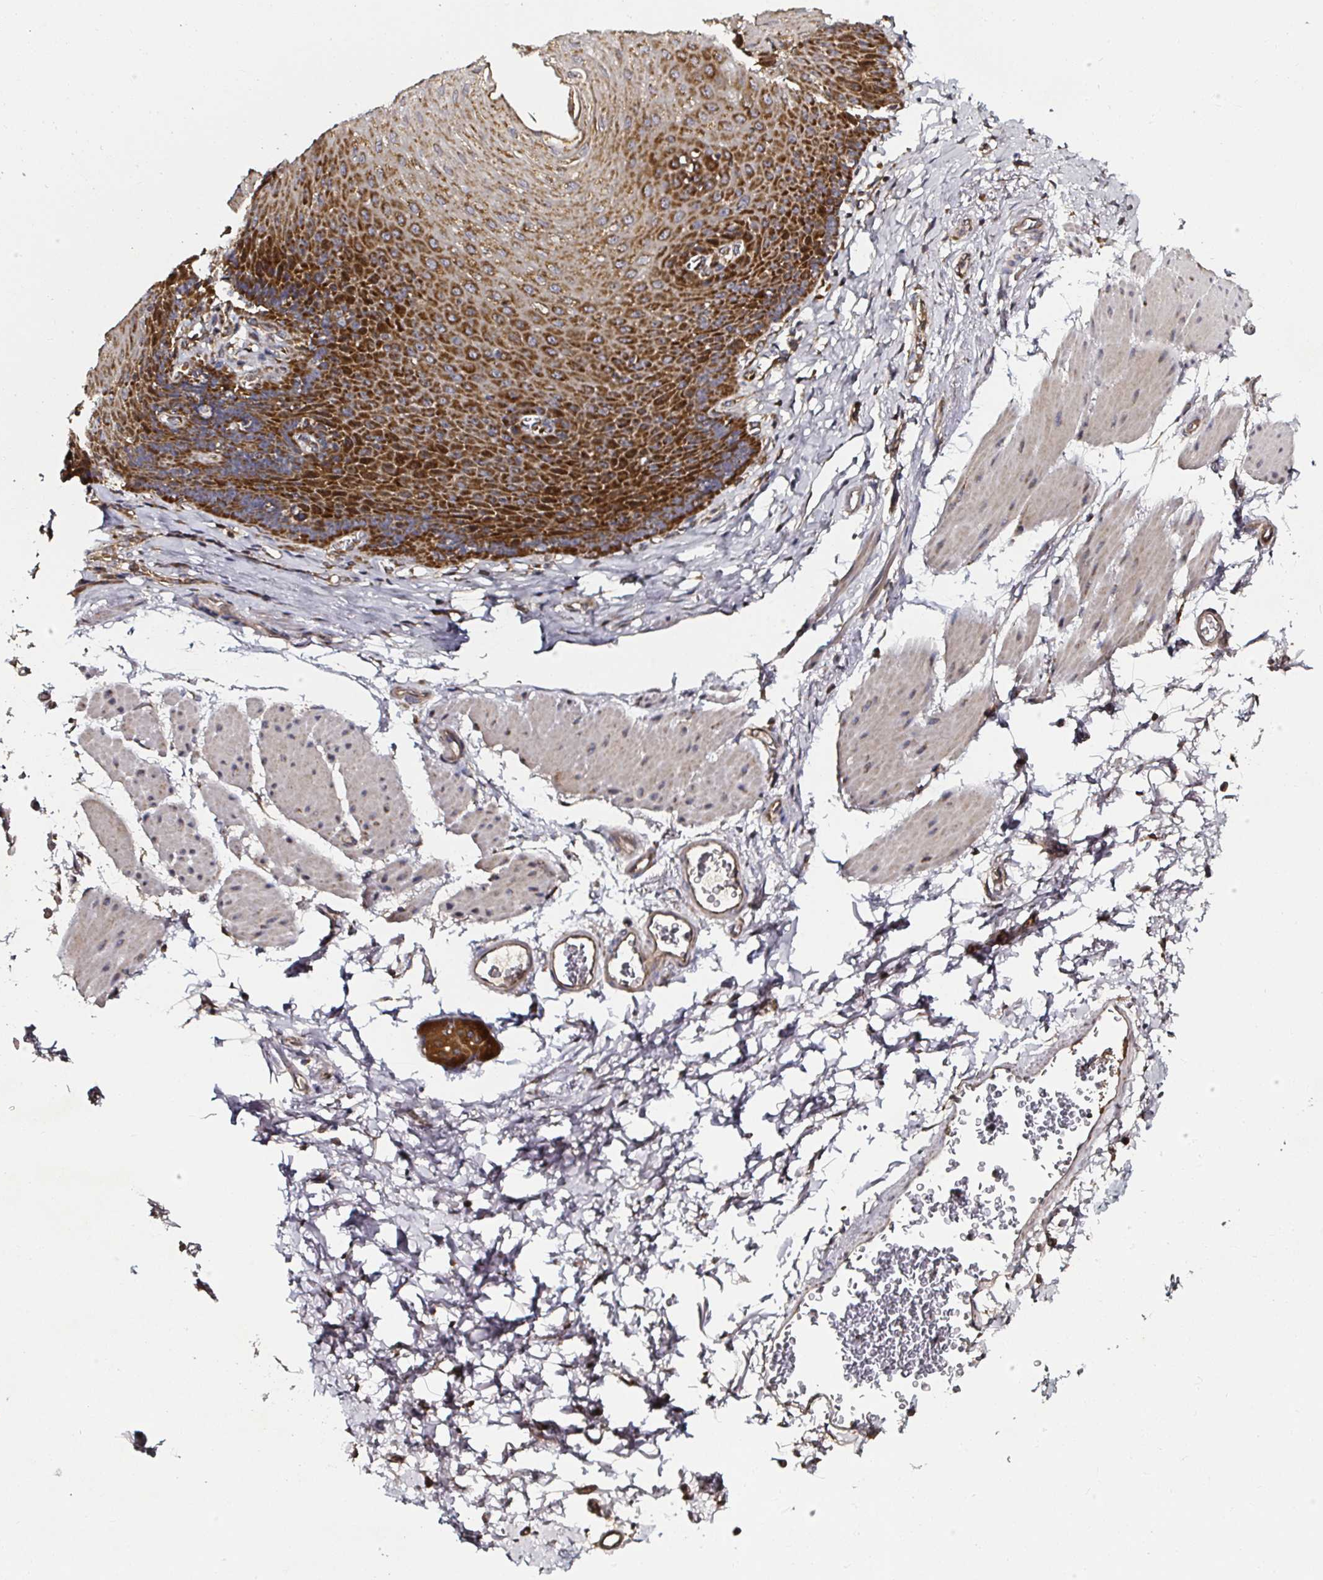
{"staining": {"intensity": "strong", "quantity": ">75%", "location": "cytoplasmic/membranous"}, "tissue": "esophagus", "cell_type": "Squamous epithelial cells", "image_type": "normal", "snomed": [{"axis": "morphology", "description": "Normal tissue, NOS"}, {"axis": "topography", "description": "Esophagus"}], "caption": "Immunohistochemical staining of unremarkable esophagus reveals >75% levels of strong cytoplasmic/membranous protein expression in about >75% of squamous epithelial cells. (IHC, brightfield microscopy, high magnification).", "gene": "ATAD3A", "patient": {"sex": "female", "age": 81}}